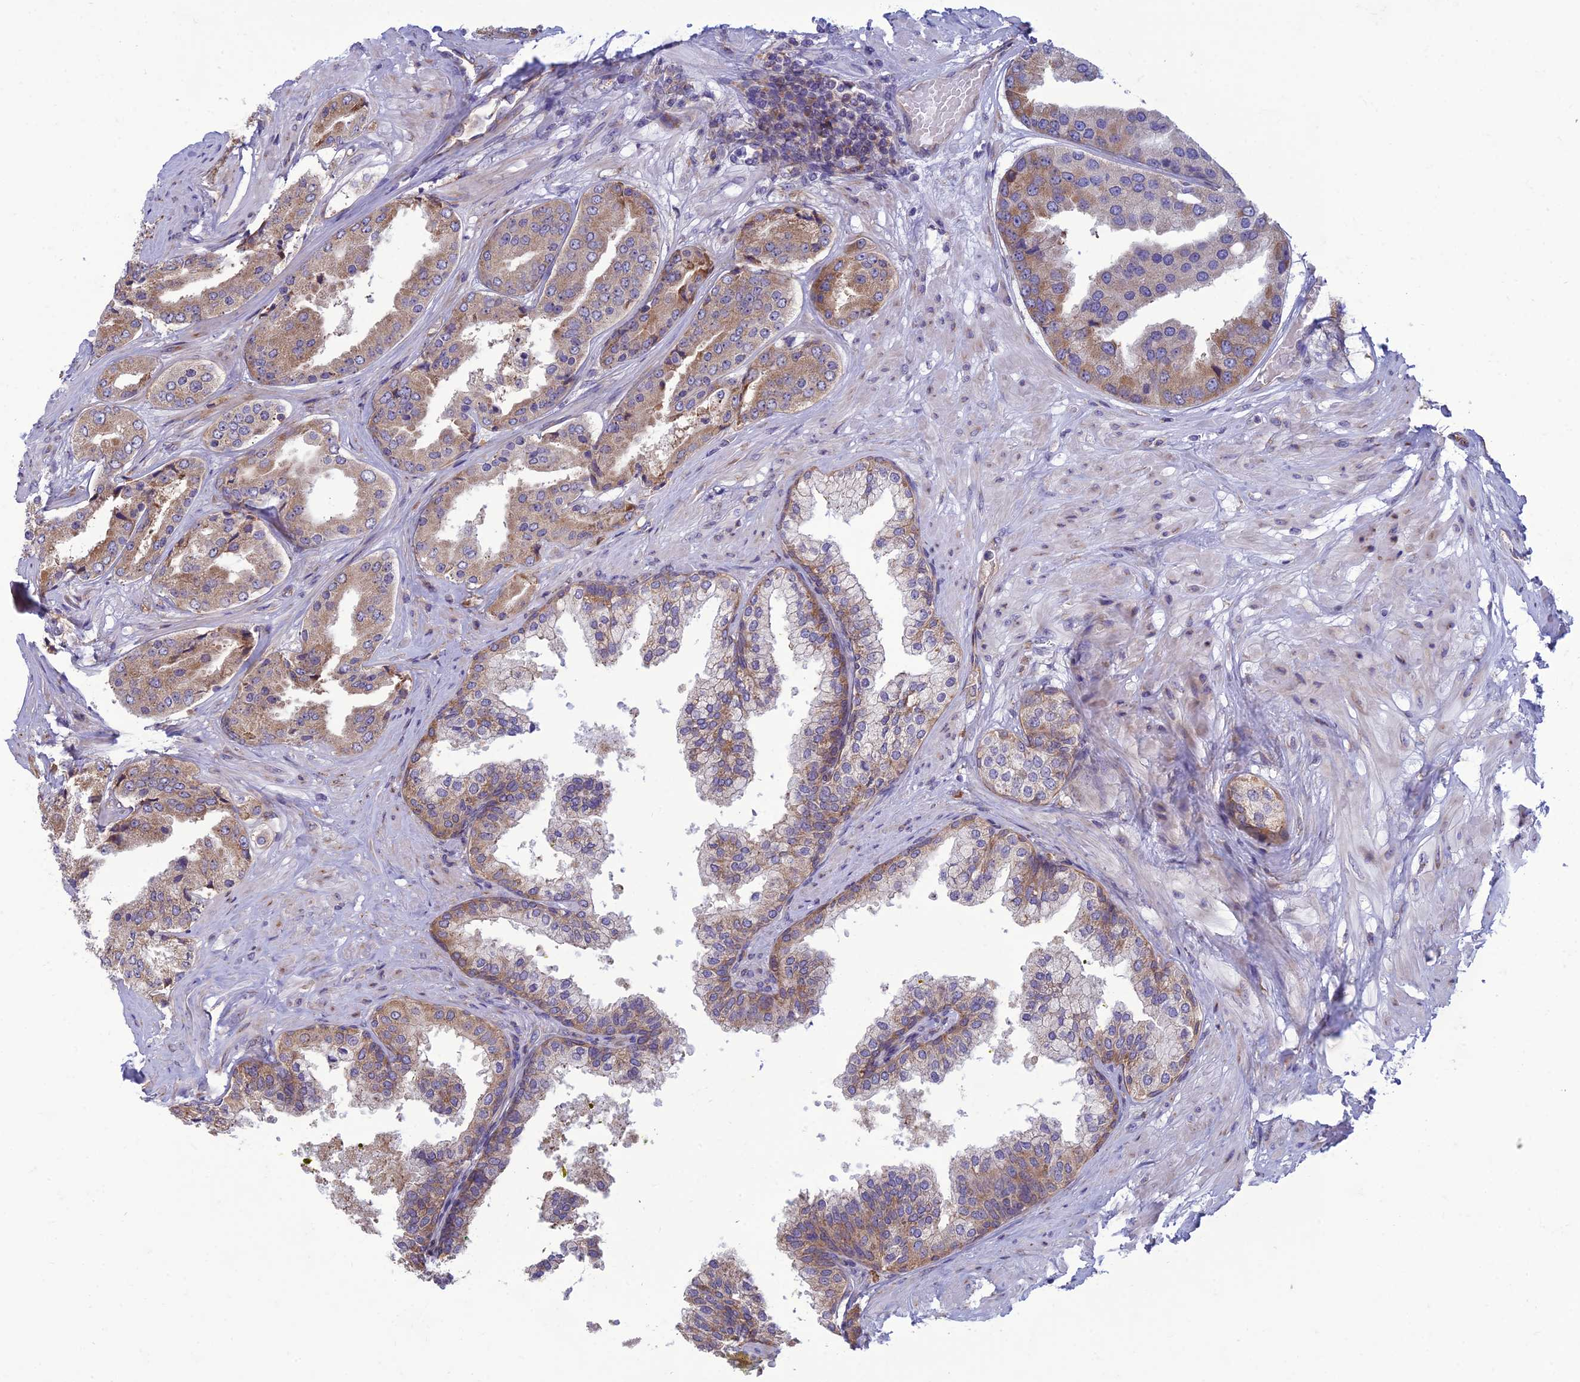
{"staining": {"intensity": "moderate", "quantity": ">75%", "location": "cytoplasmic/membranous"}, "tissue": "prostate cancer", "cell_type": "Tumor cells", "image_type": "cancer", "snomed": [{"axis": "morphology", "description": "Adenocarcinoma, High grade"}, {"axis": "topography", "description": "Prostate"}], "caption": "A brown stain highlights moderate cytoplasmic/membranous positivity of a protein in high-grade adenocarcinoma (prostate) tumor cells.", "gene": "RPL17-C18orf32", "patient": {"sex": "male", "age": 63}}